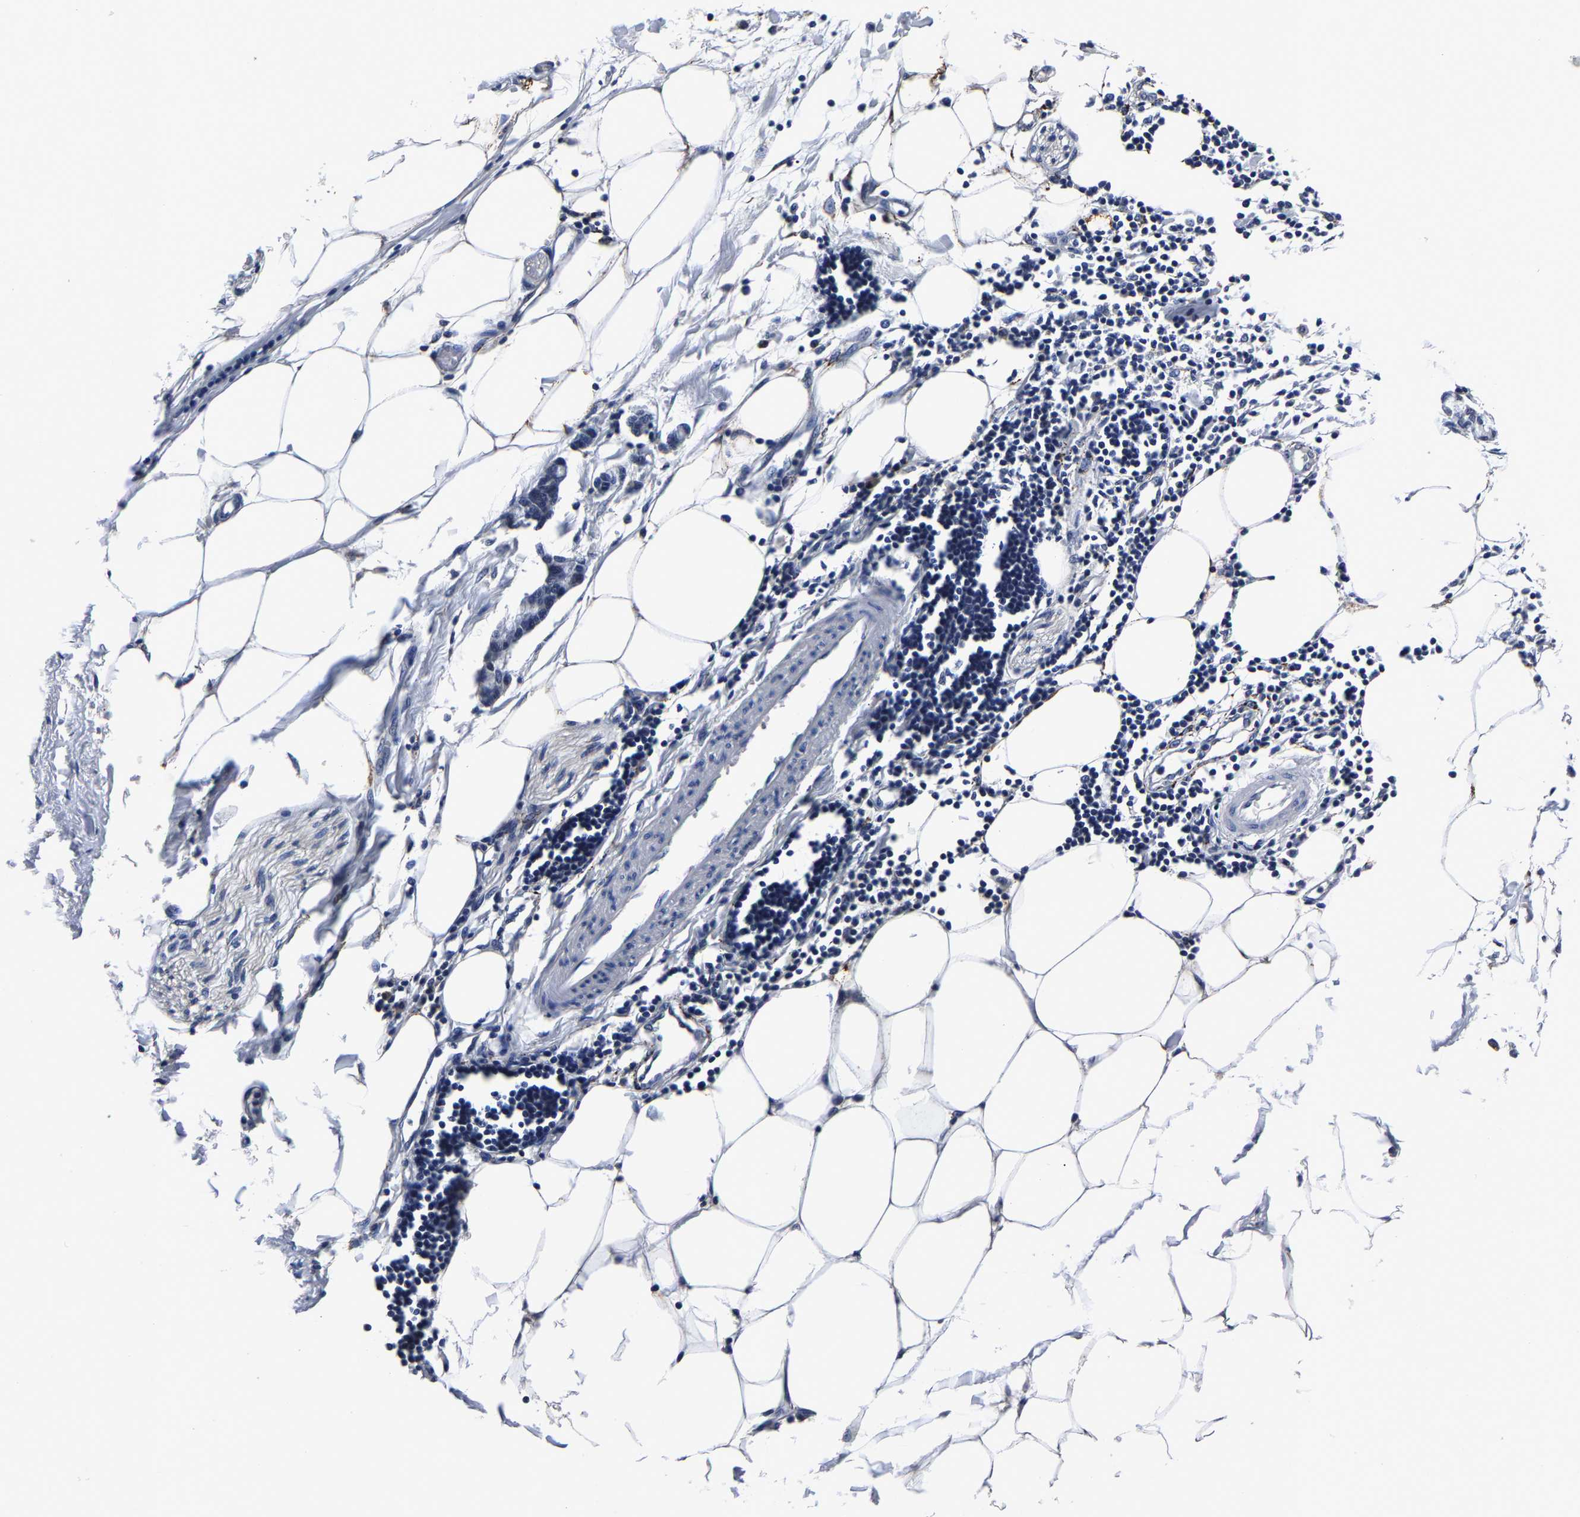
{"staining": {"intensity": "negative", "quantity": "none", "location": "none"}, "tissue": "adipose tissue", "cell_type": "Adipocytes", "image_type": "normal", "snomed": [{"axis": "morphology", "description": "Normal tissue, NOS"}, {"axis": "morphology", "description": "Adenocarcinoma, NOS"}, {"axis": "topography", "description": "Colon"}, {"axis": "topography", "description": "Peripheral nerve tissue"}], "caption": "Adipose tissue stained for a protein using immunohistochemistry (IHC) demonstrates no expression adipocytes.", "gene": "PSPH", "patient": {"sex": "male", "age": 14}}